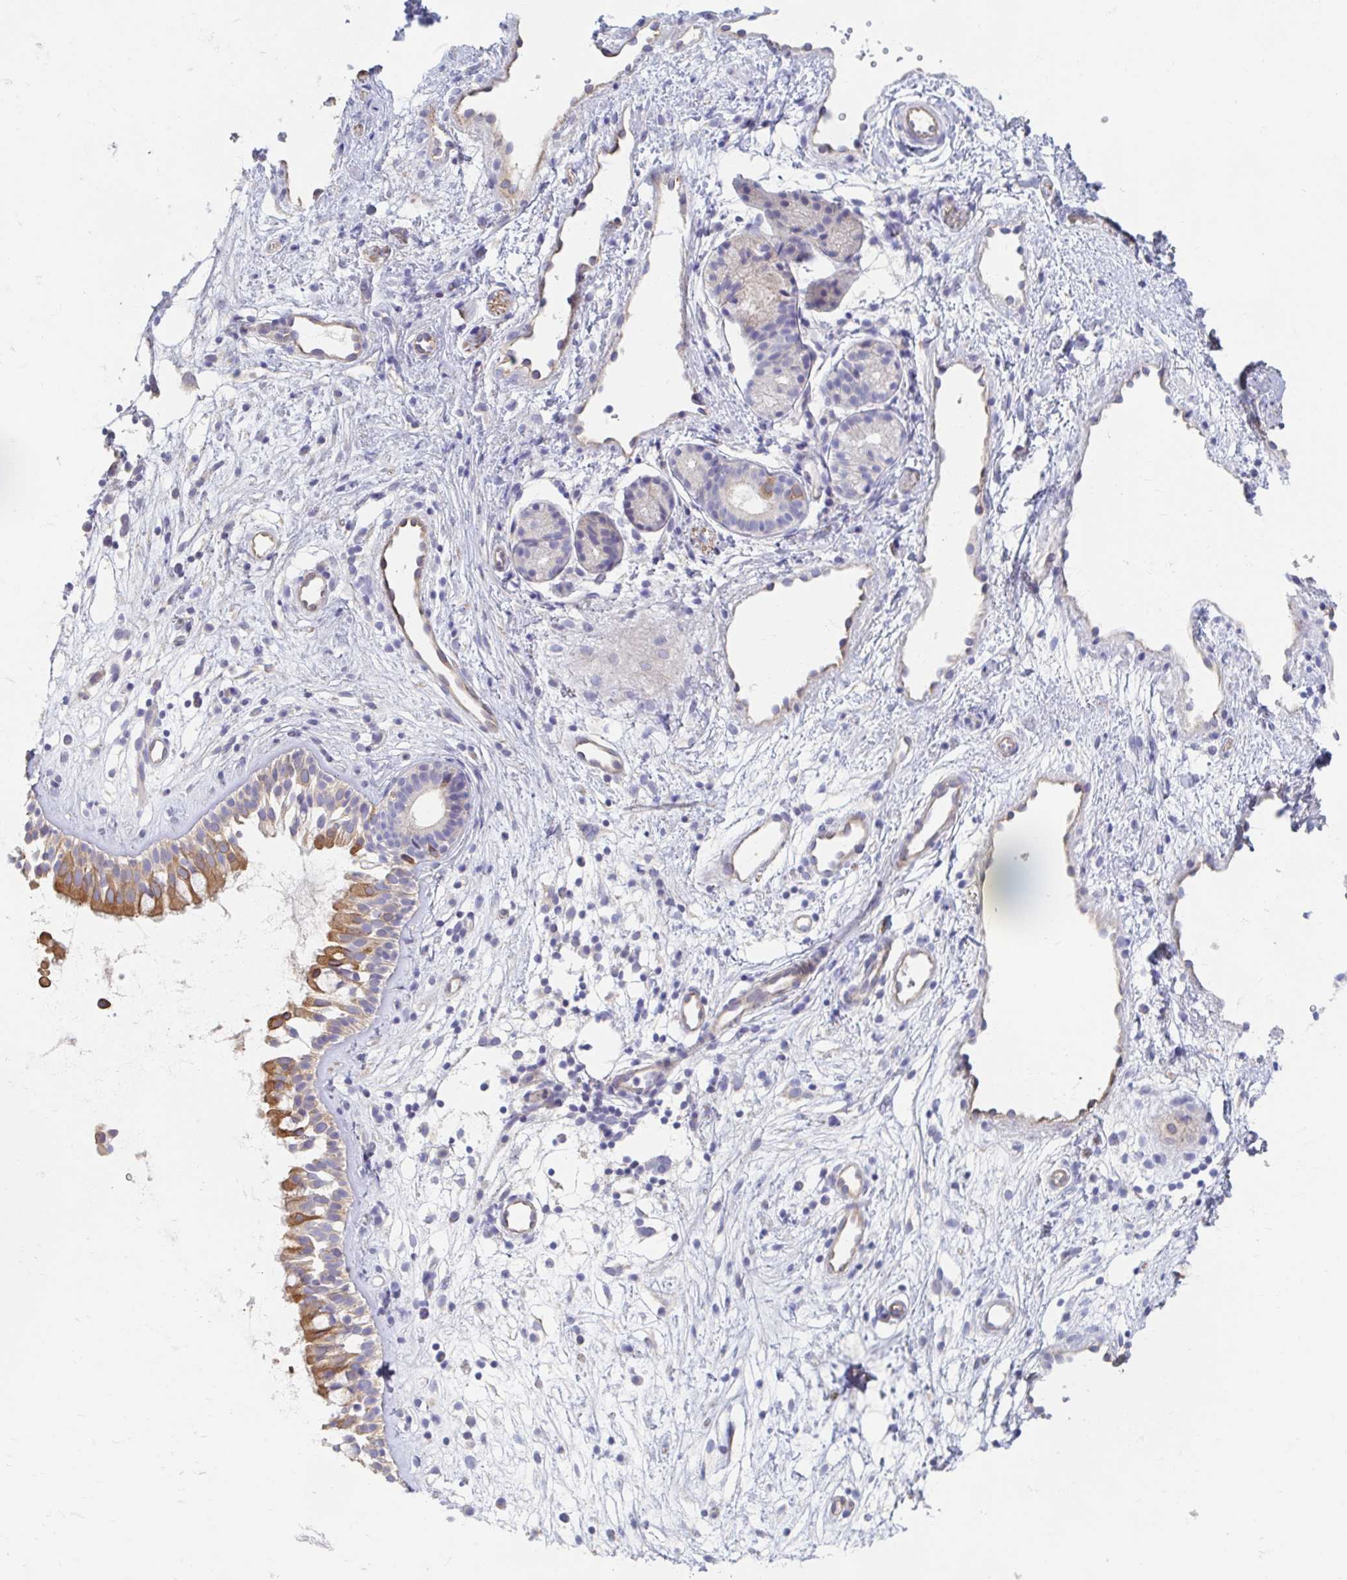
{"staining": {"intensity": "moderate", "quantity": "25%-75%", "location": "cytoplasmic/membranous"}, "tissue": "nasopharynx", "cell_type": "Respiratory epithelial cells", "image_type": "normal", "snomed": [{"axis": "morphology", "description": "Normal tissue, NOS"}, {"axis": "topography", "description": "Nasopharynx"}], "caption": "Immunohistochemistry (IHC) staining of benign nasopharynx, which demonstrates medium levels of moderate cytoplasmic/membranous expression in about 25%-75% of respiratory epithelial cells indicating moderate cytoplasmic/membranous protein positivity. The staining was performed using DAB (3,3'-diaminobenzidine) (brown) for protein detection and nuclei were counterstained in hematoxylin (blue).", "gene": "MYLK2", "patient": {"sex": "male", "age": 32}}